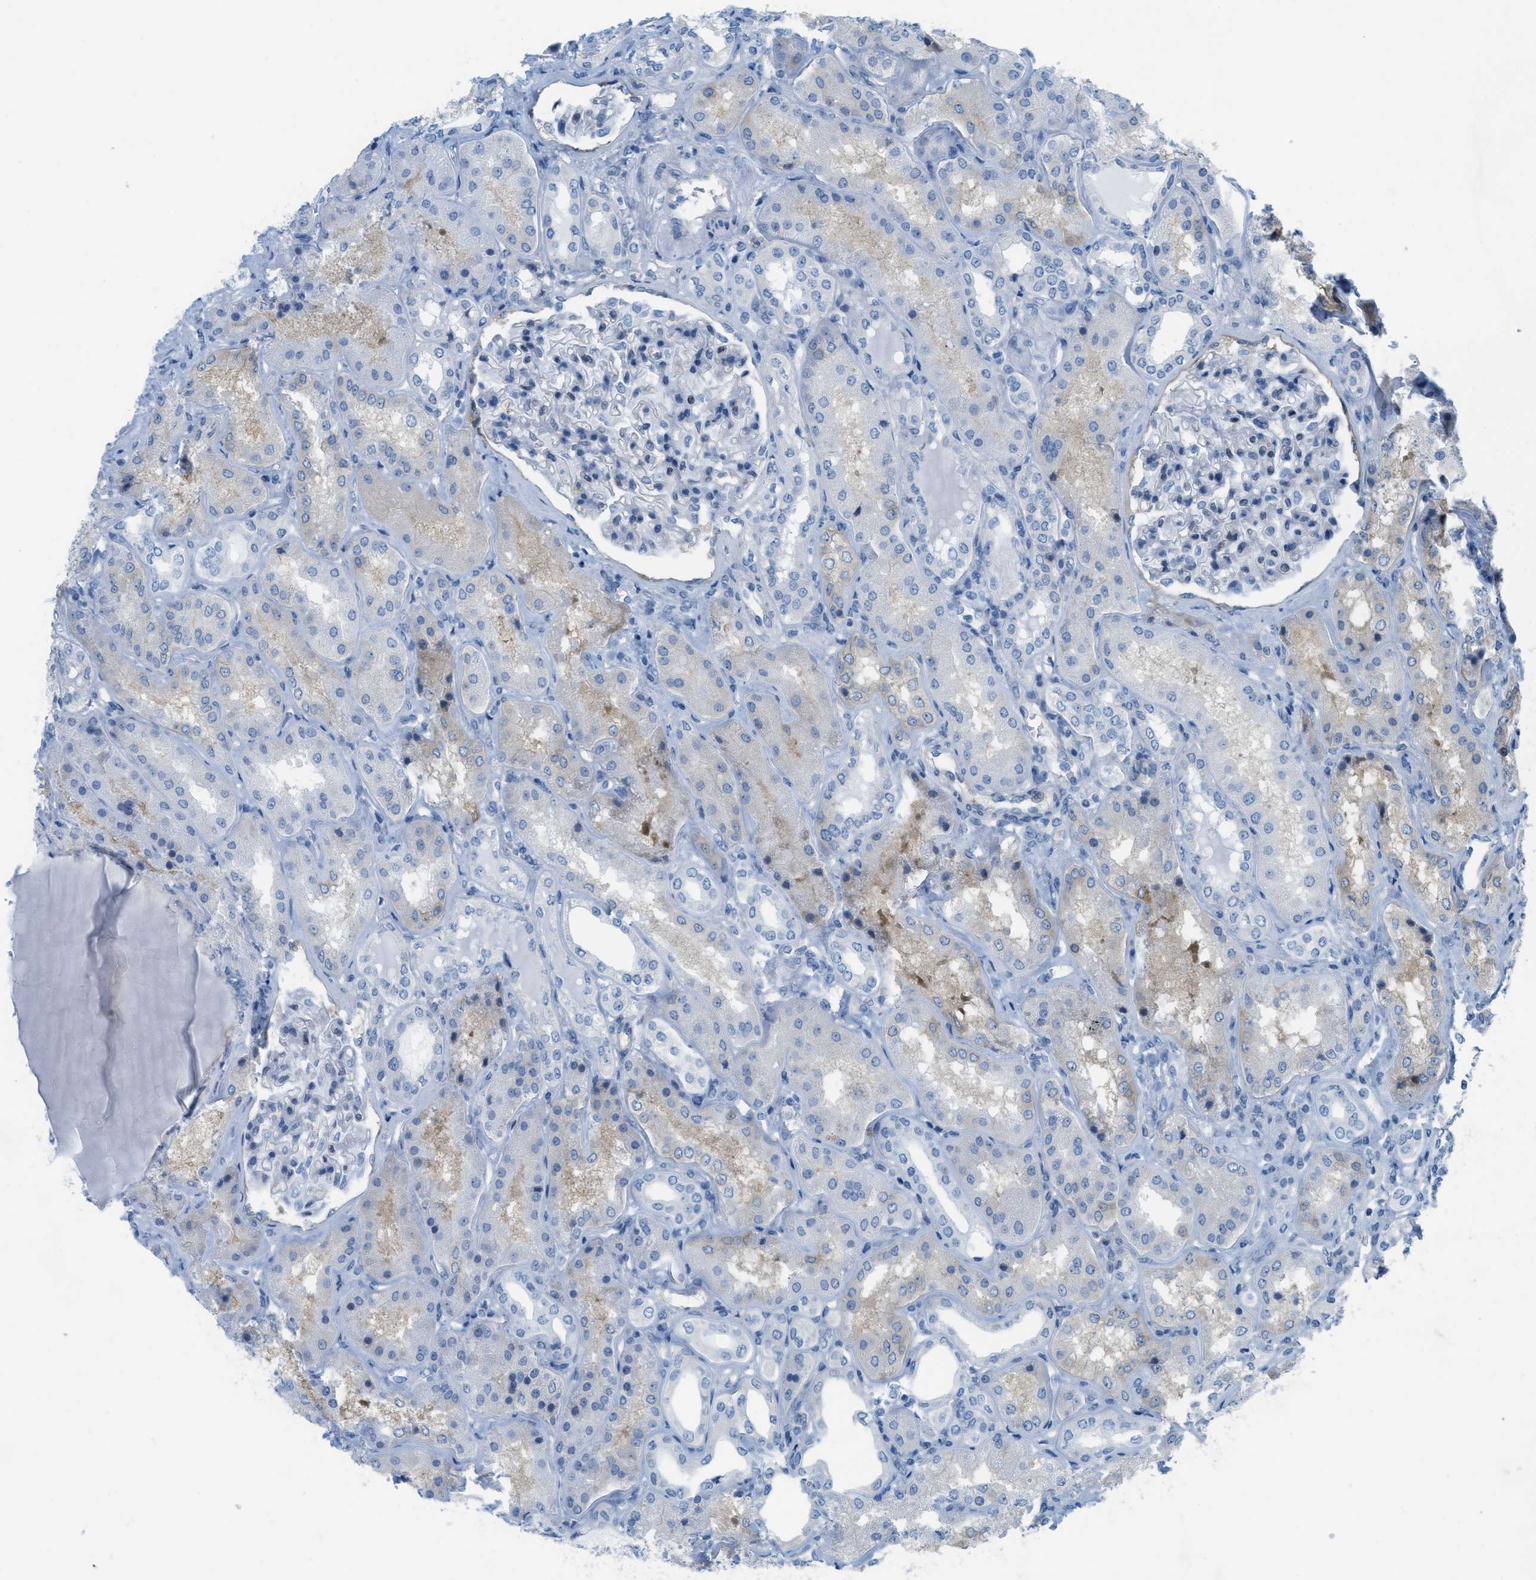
{"staining": {"intensity": "negative", "quantity": "none", "location": "none"}, "tissue": "kidney", "cell_type": "Cells in glomeruli", "image_type": "normal", "snomed": [{"axis": "morphology", "description": "Normal tissue, NOS"}, {"axis": "topography", "description": "Kidney"}], "caption": "DAB immunohistochemical staining of normal human kidney demonstrates no significant staining in cells in glomeruli.", "gene": "ASGR1", "patient": {"sex": "female", "age": 56}}